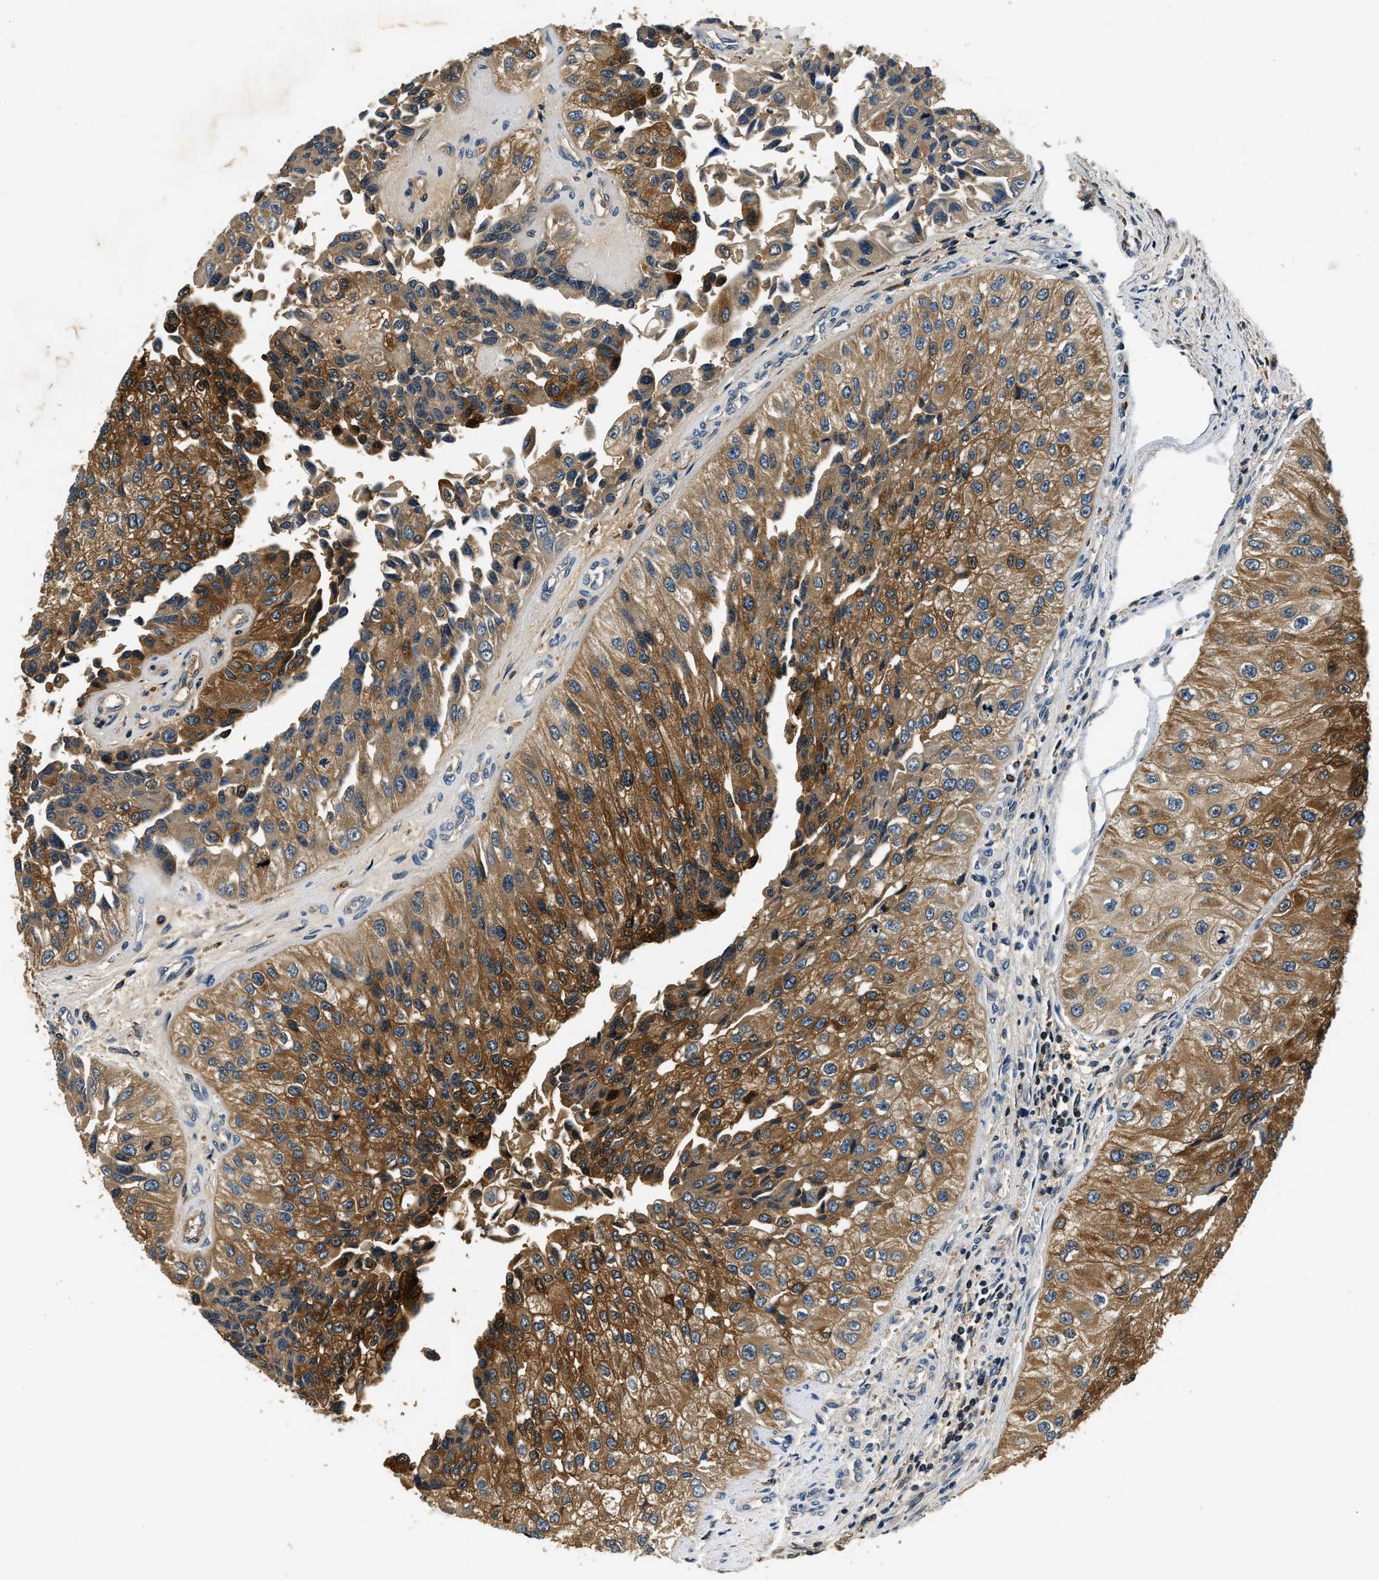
{"staining": {"intensity": "strong", "quantity": ">75%", "location": "cytoplasmic/membranous"}, "tissue": "urothelial cancer", "cell_type": "Tumor cells", "image_type": "cancer", "snomed": [{"axis": "morphology", "description": "Urothelial carcinoma, High grade"}, {"axis": "topography", "description": "Kidney"}, {"axis": "topography", "description": "Urinary bladder"}], "caption": "Protein staining of high-grade urothelial carcinoma tissue exhibits strong cytoplasmic/membranous staining in about >75% of tumor cells.", "gene": "RESF1", "patient": {"sex": "male", "age": 77}}